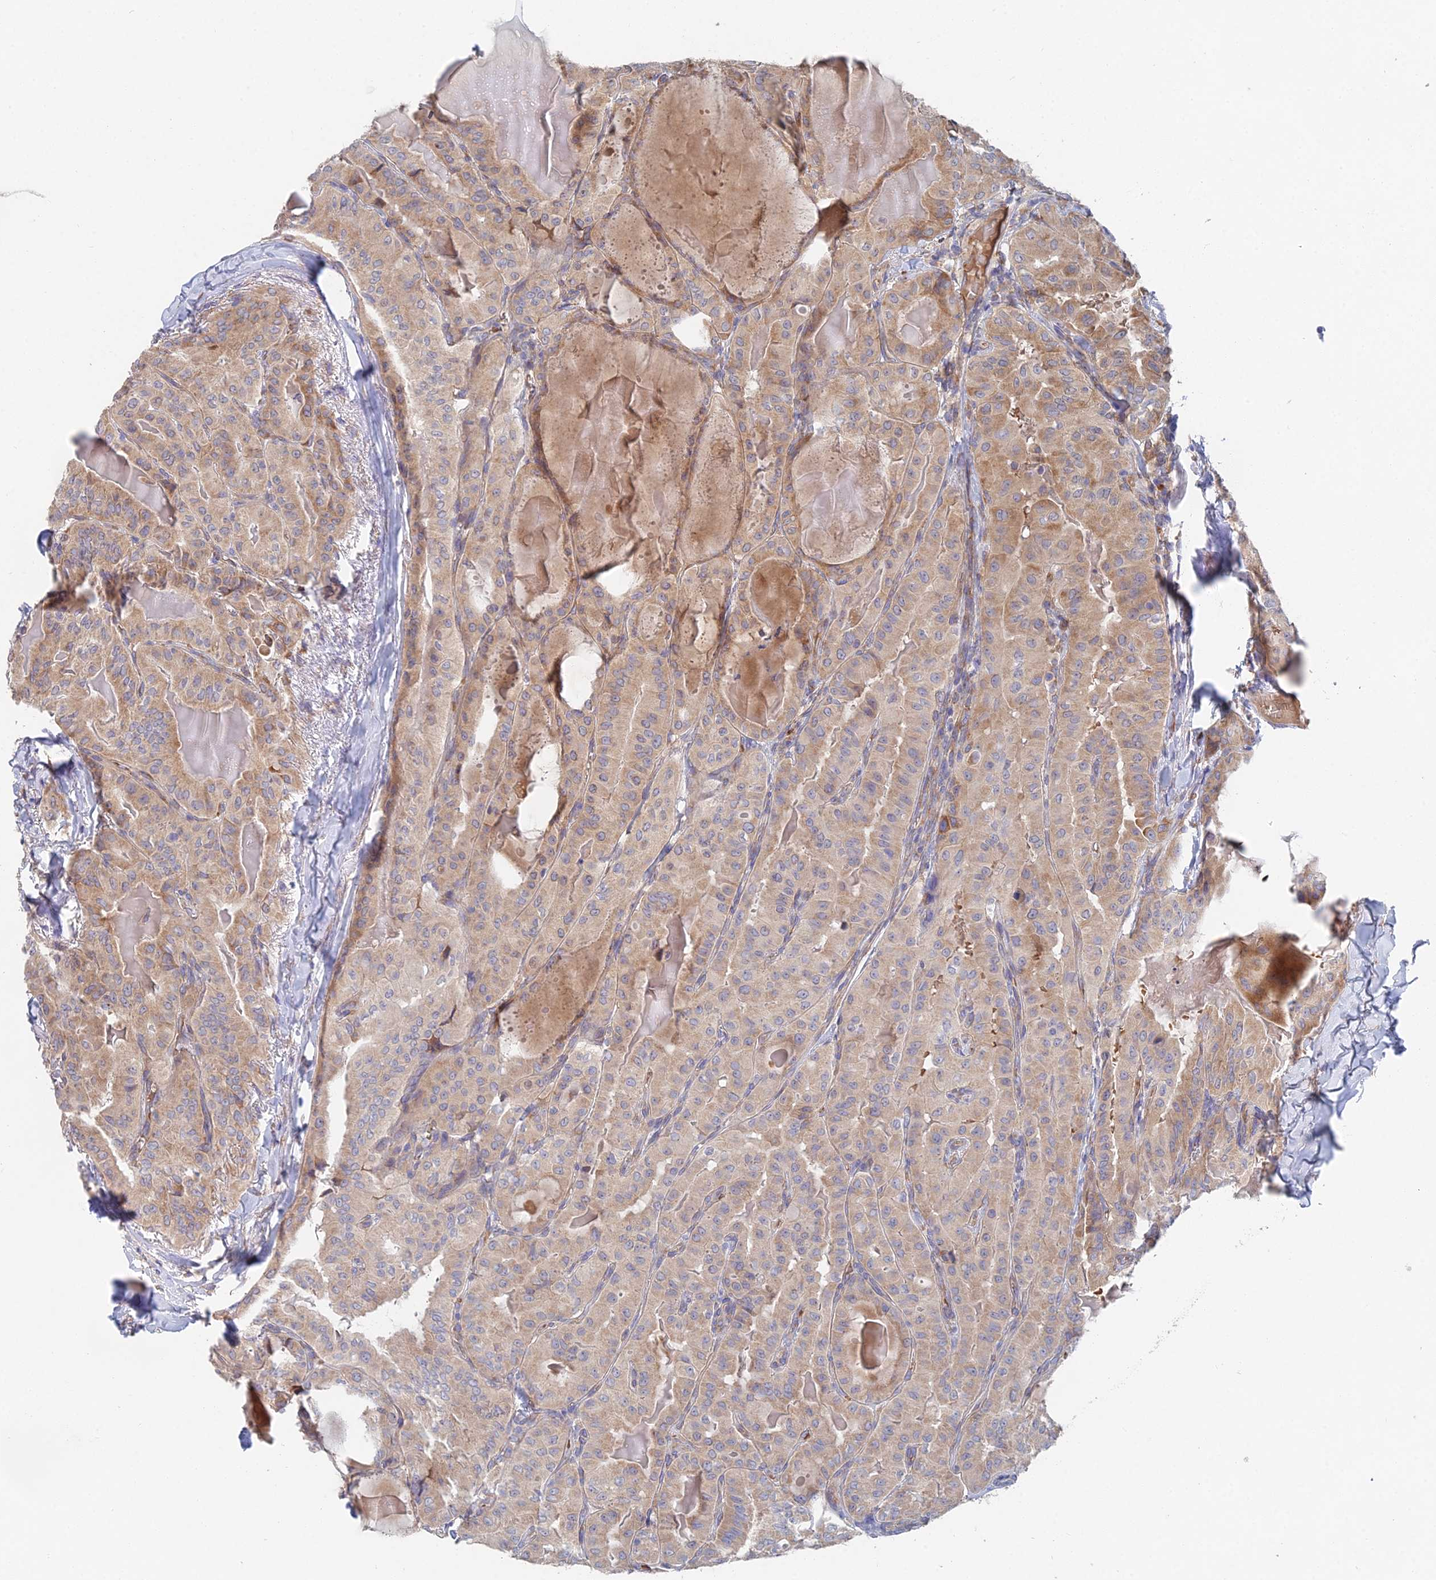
{"staining": {"intensity": "weak", "quantity": ">75%", "location": "cytoplasmic/membranous"}, "tissue": "thyroid cancer", "cell_type": "Tumor cells", "image_type": "cancer", "snomed": [{"axis": "morphology", "description": "Papillary adenocarcinoma, NOS"}, {"axis": "topography", "description": "Thyroid gland"}], "caption": "There is low levels of weak cytoplasmic/membranous positivity in tumor cells of thyroid cancer, as demonstrated by immunohistochemical staining (brown color).", "gene": "ELOF1", "patient": {"sex": "female", "age": 68}}